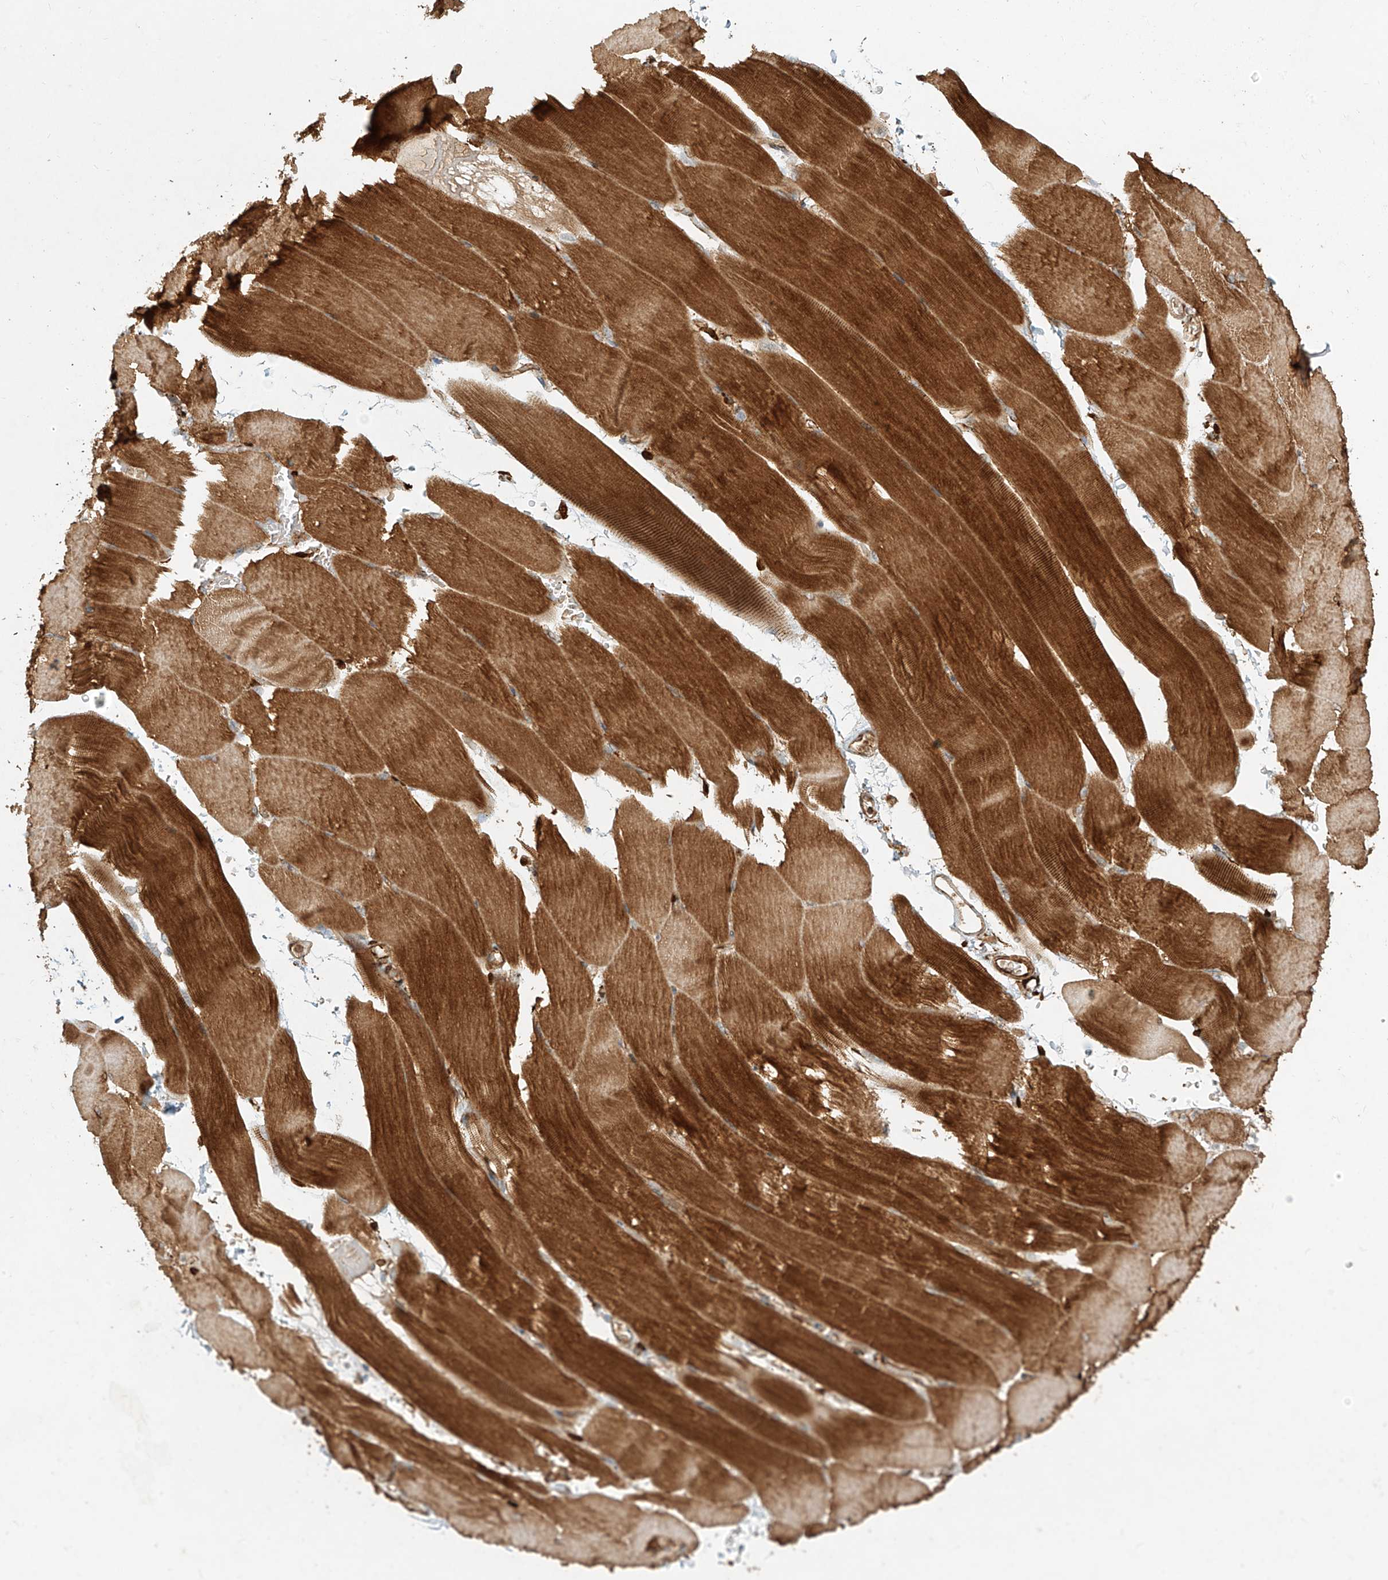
{"staining": {"intensity": "strong", "quantity": ">75%", "location": "cytoplasmic/membranous"}, "tissue": "skeletal muscle", "cell_type": "Myocytes", "image_type": "normal", "snomed": [{"axis": "morphology", "description": "Normal tissue, NOS"}, {"axis": "topography", "description": "Skeletal muscle"}, {"axis": "topography", "description": "Parathyroid gland"}], "caption": "The immunohistochemical stain shows strong cytoplasmic/membranous staining in myocytes of unremarkable skeletal muscle.", "gene": "EFNB1", "patient": {"sex": "female", "age": 37}}